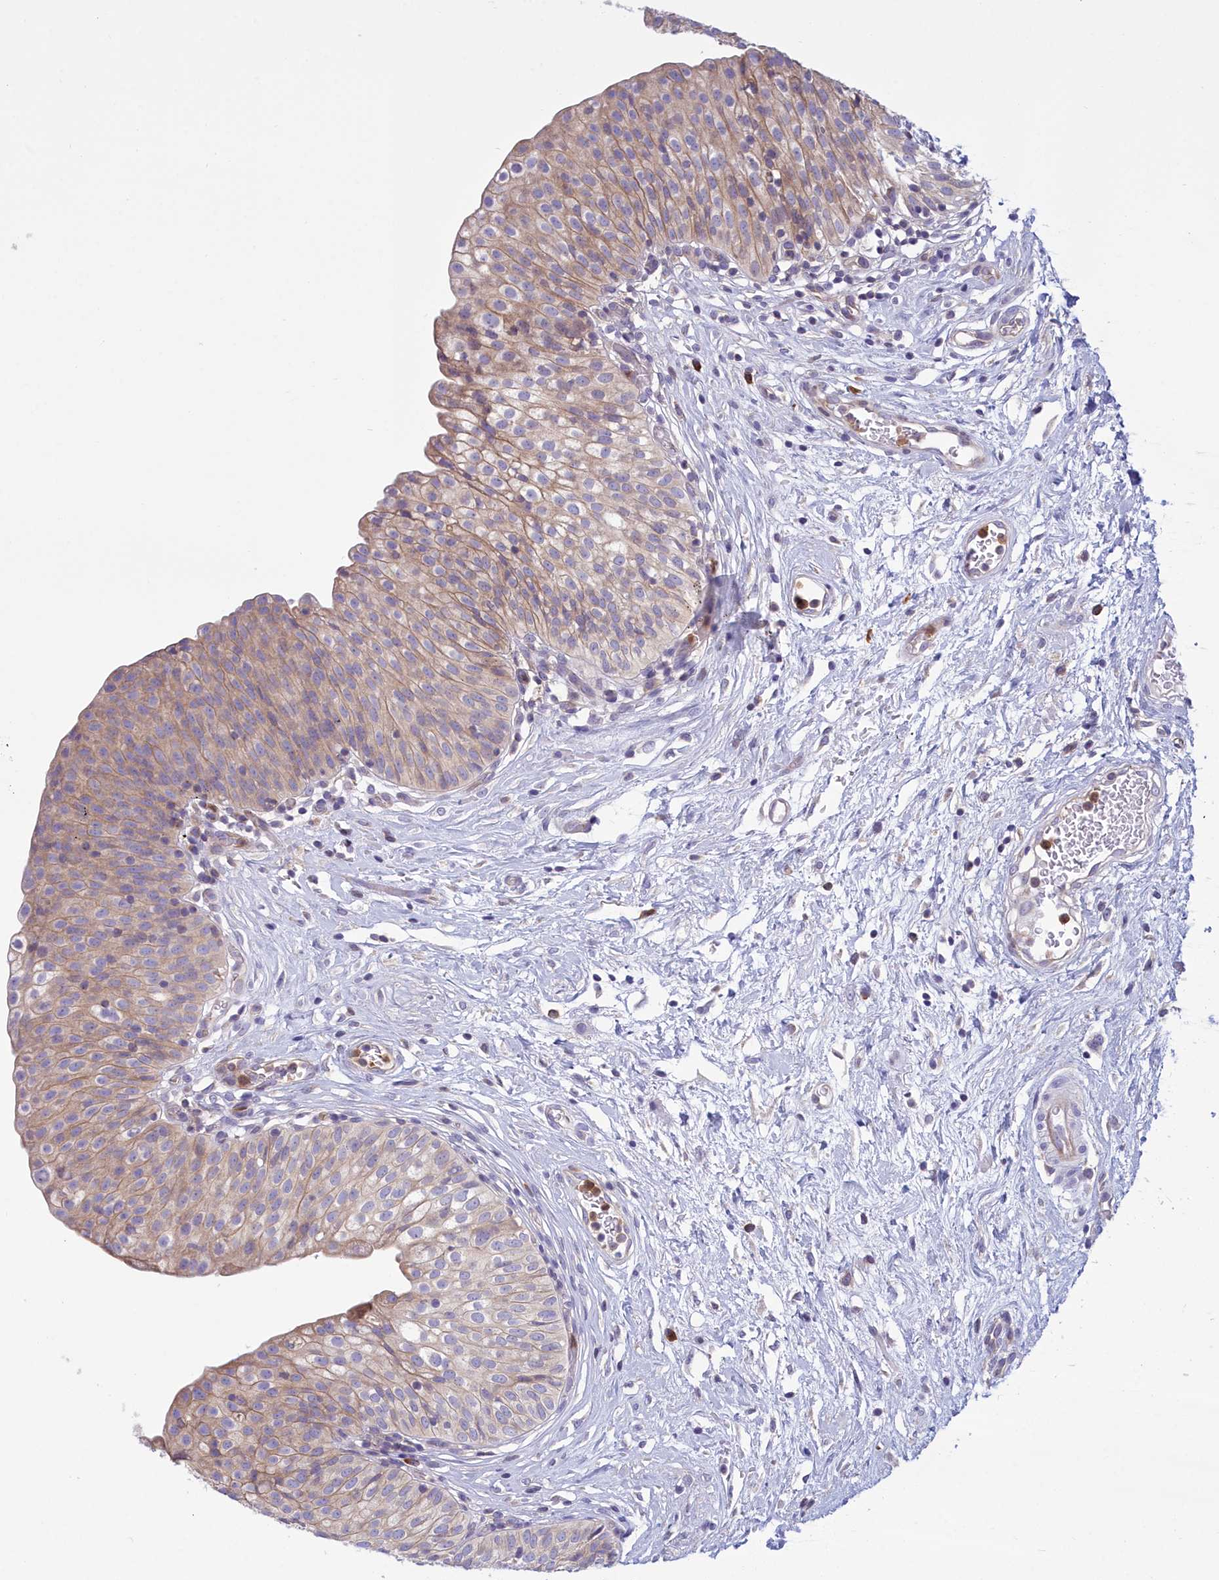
{"staining": {"intensity": "moderate", "quantity": ">75%", "location": "cytoplasmic/membranous"}, "tissue": "urinary bladder", "cell_type": "Urothelial cells", "image_type": "normal", "snomed": [{"axis": "morphology", "description": "Normal tissue, NOS"}, {"axis": "topography", "description": "Urinary bladder"}], "caption": "Urinary bladder was stained to show a protein in brown. There is medium levels of moderate cytoplasmic/membranous positivity in approximately >75% of urothelial cells.", "gene": "HM13", "patient": {"sex": "male", "age": 55}}